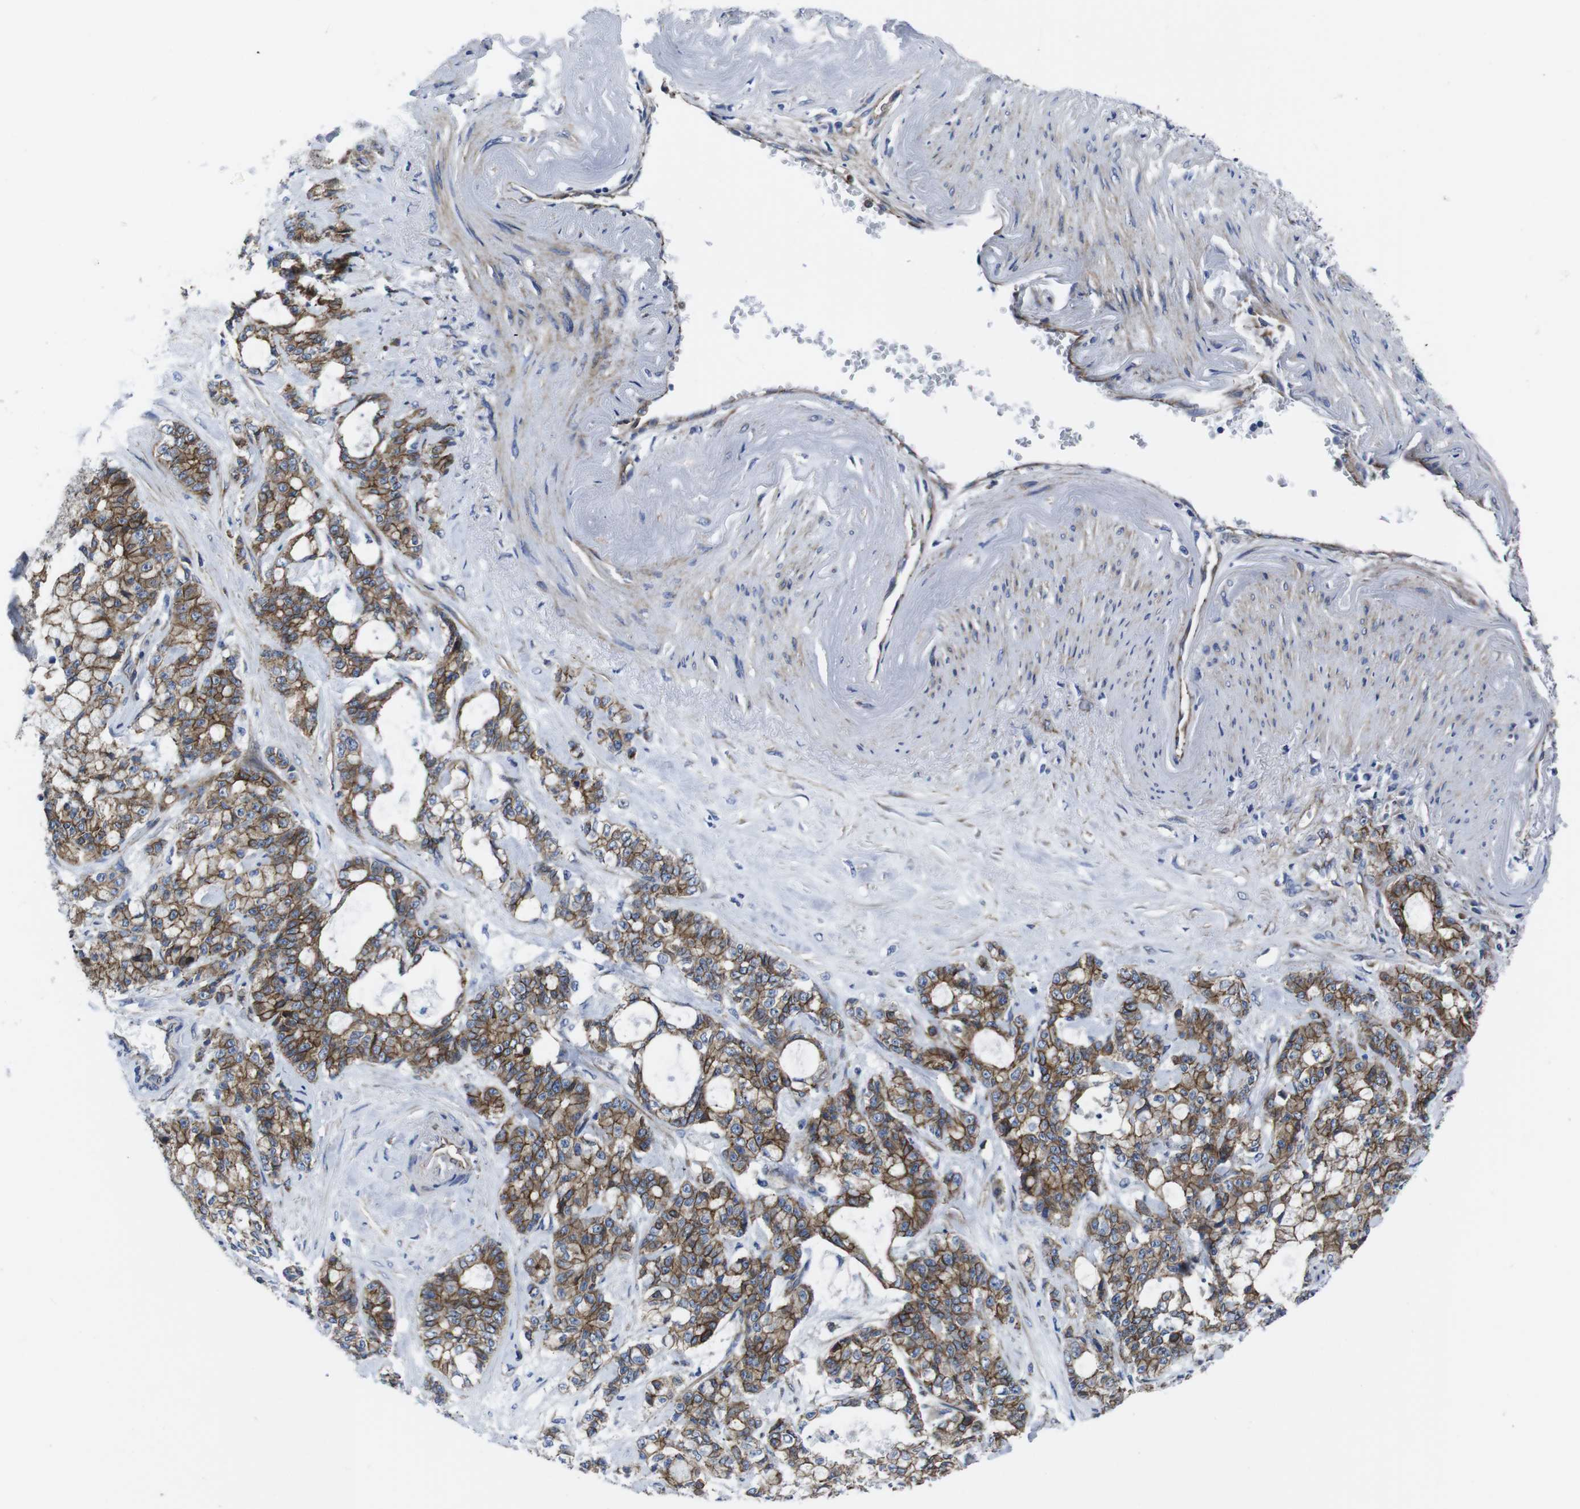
{"staining": {"intensity": "moderate", "quantity": ">75%", "location": "cytoplasmic/membranous"}, "tissue": "pancreatic cancer", "cell_type": "Tumor cells", "image_type": "cancer", "snomed": [{"axis": "morphology", "description": "Adenocarcinoma, NOS"}, {"axis": "topography", "description": "Pancreas"}], "caption": "Immunohistochemical staining of human pancreatic cancer exhibits moderate cytoplasmic/membranous protein positivity in about >75% of tumor cells.", "gene": "NUMB", "patient": {"sex": "female", "age": 73}}